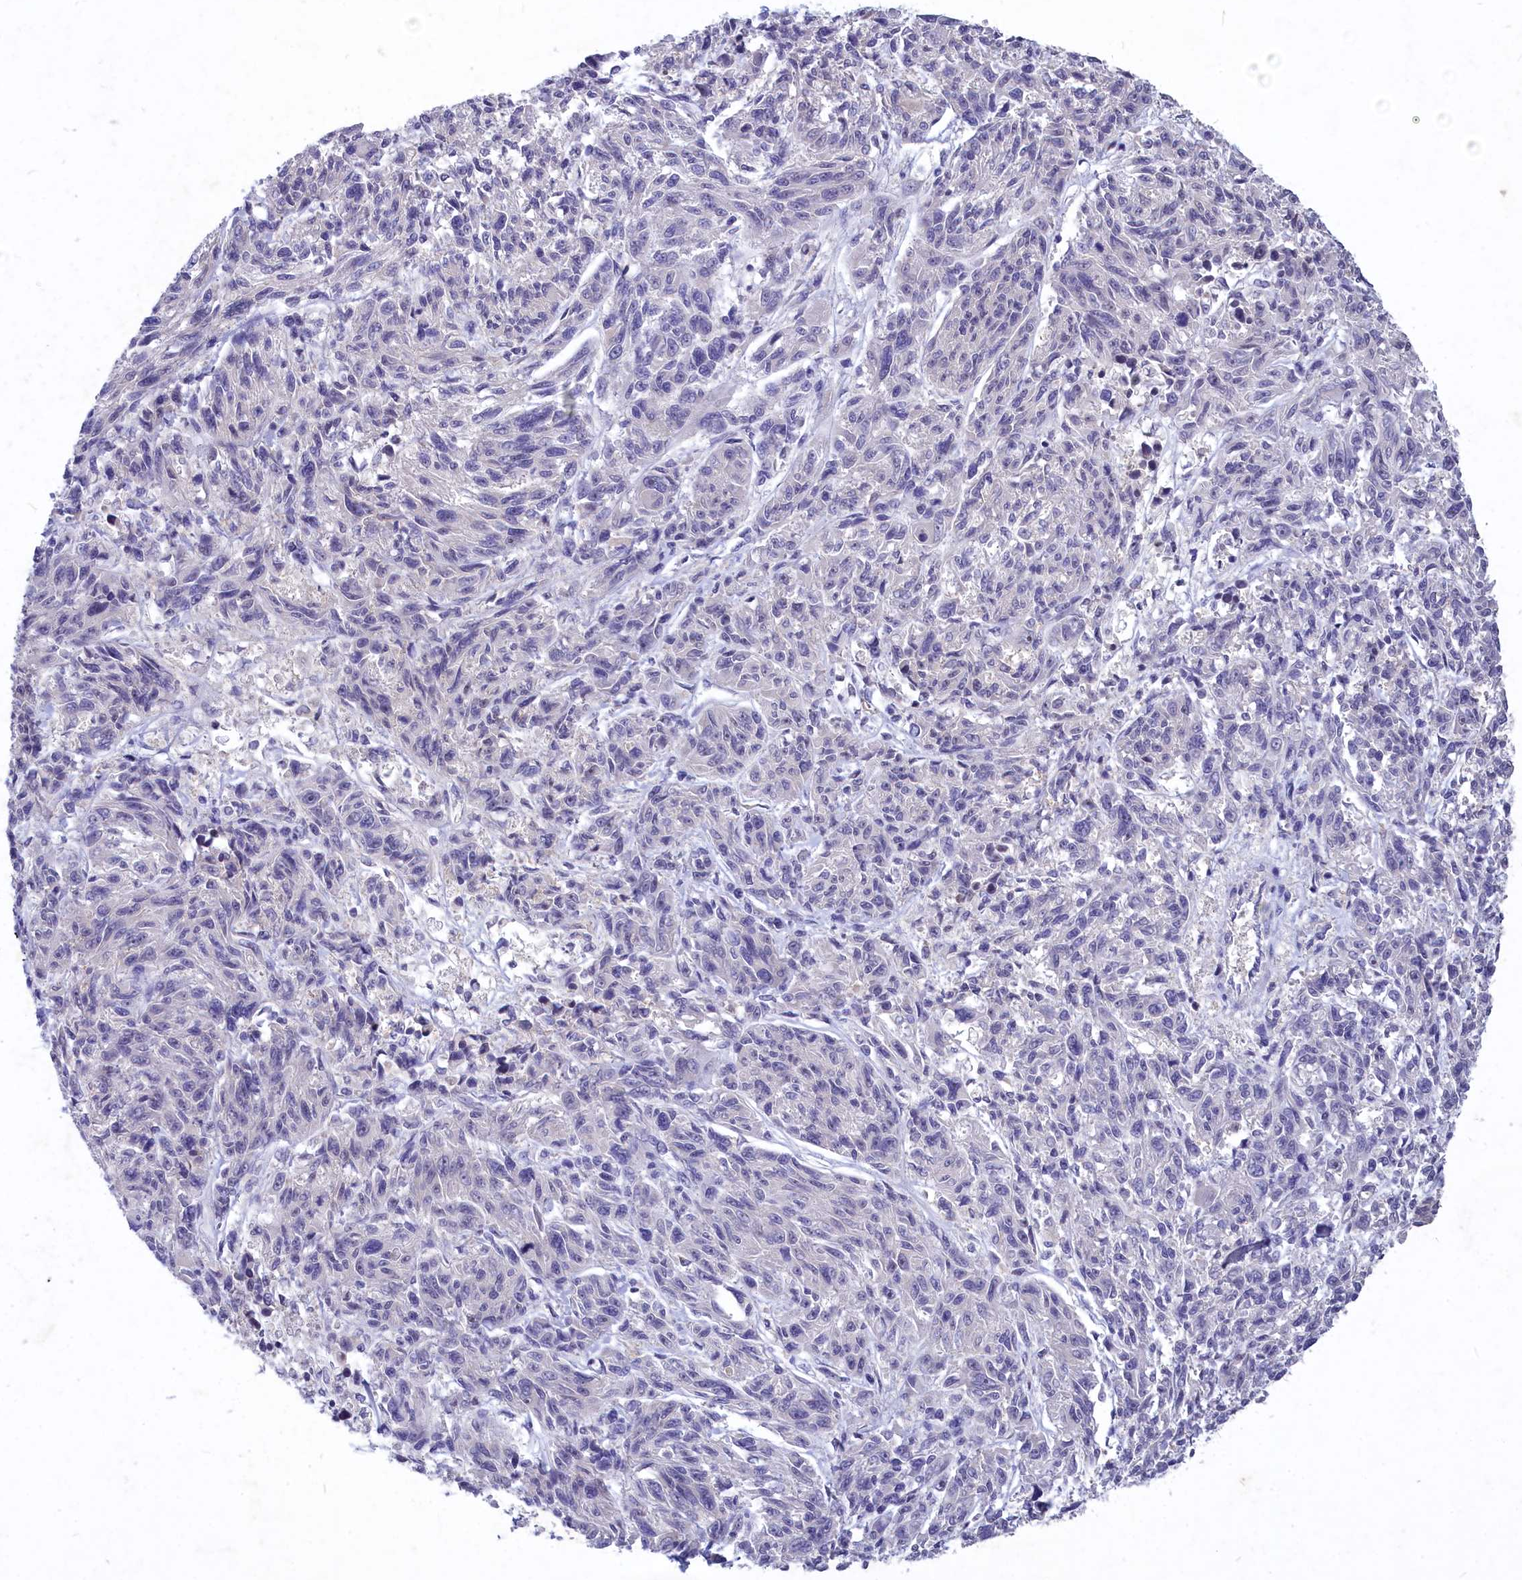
{"staining": {"intensity": "negative", "quantity": "none", "location": "none"}, "tissue": "melanoma", "cell_type": "Tumor cells", "image_type": "cancer", "snomed": [{"axis": "morphology", "description": "Malignant melanoma, NOS"}, {"axis": "topography", "description": "Skin"}], "caption": "The immunohistochemistry (IHC) histopathology image has no significant expression in tumor cells of melanoma tissue.", "gene": "DEFB119", "patient": {"sex": "male", "age": 53}}